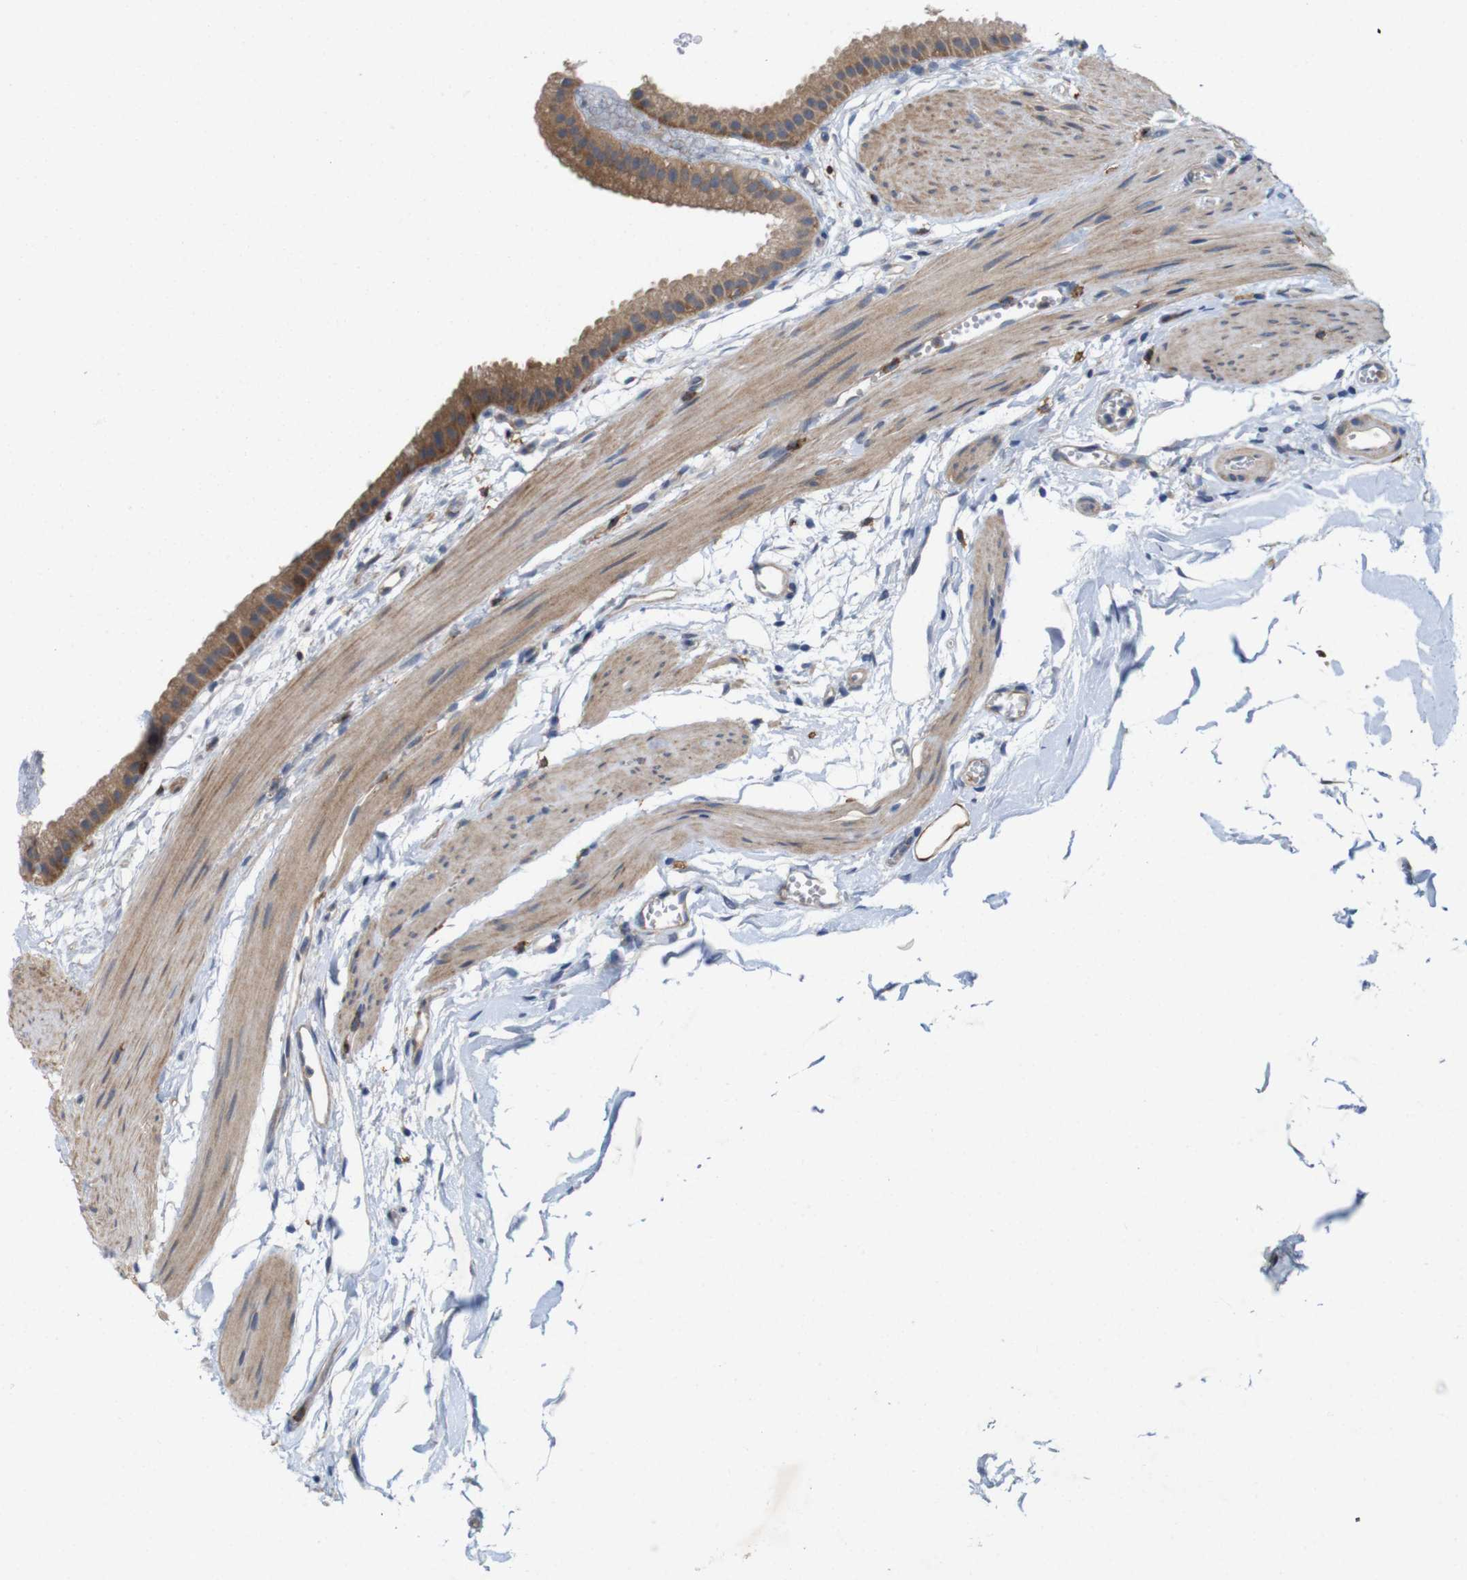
{"staining": {"intensity": "moderate", "quantity": ">75%", "location": "cytoplasmic/membranous"}, "tissue": "gallbladder", "cell_type": "Glandular cells", "image_type": "normal", "snomed": [{"axis": "morphology", "description": "Normal tissue, NOS"}, {"axis": "topography", "description": "Gallbladder"}], "caption": "Immunohistochemical staining of normal gallbladder demonstrates >75% levels of moderate cytoplasmic/membranous protein positivity in about >75% of glandular cells.", "gene": "SIGLEC8", "patient": {"sex": "female", "age": 64}}